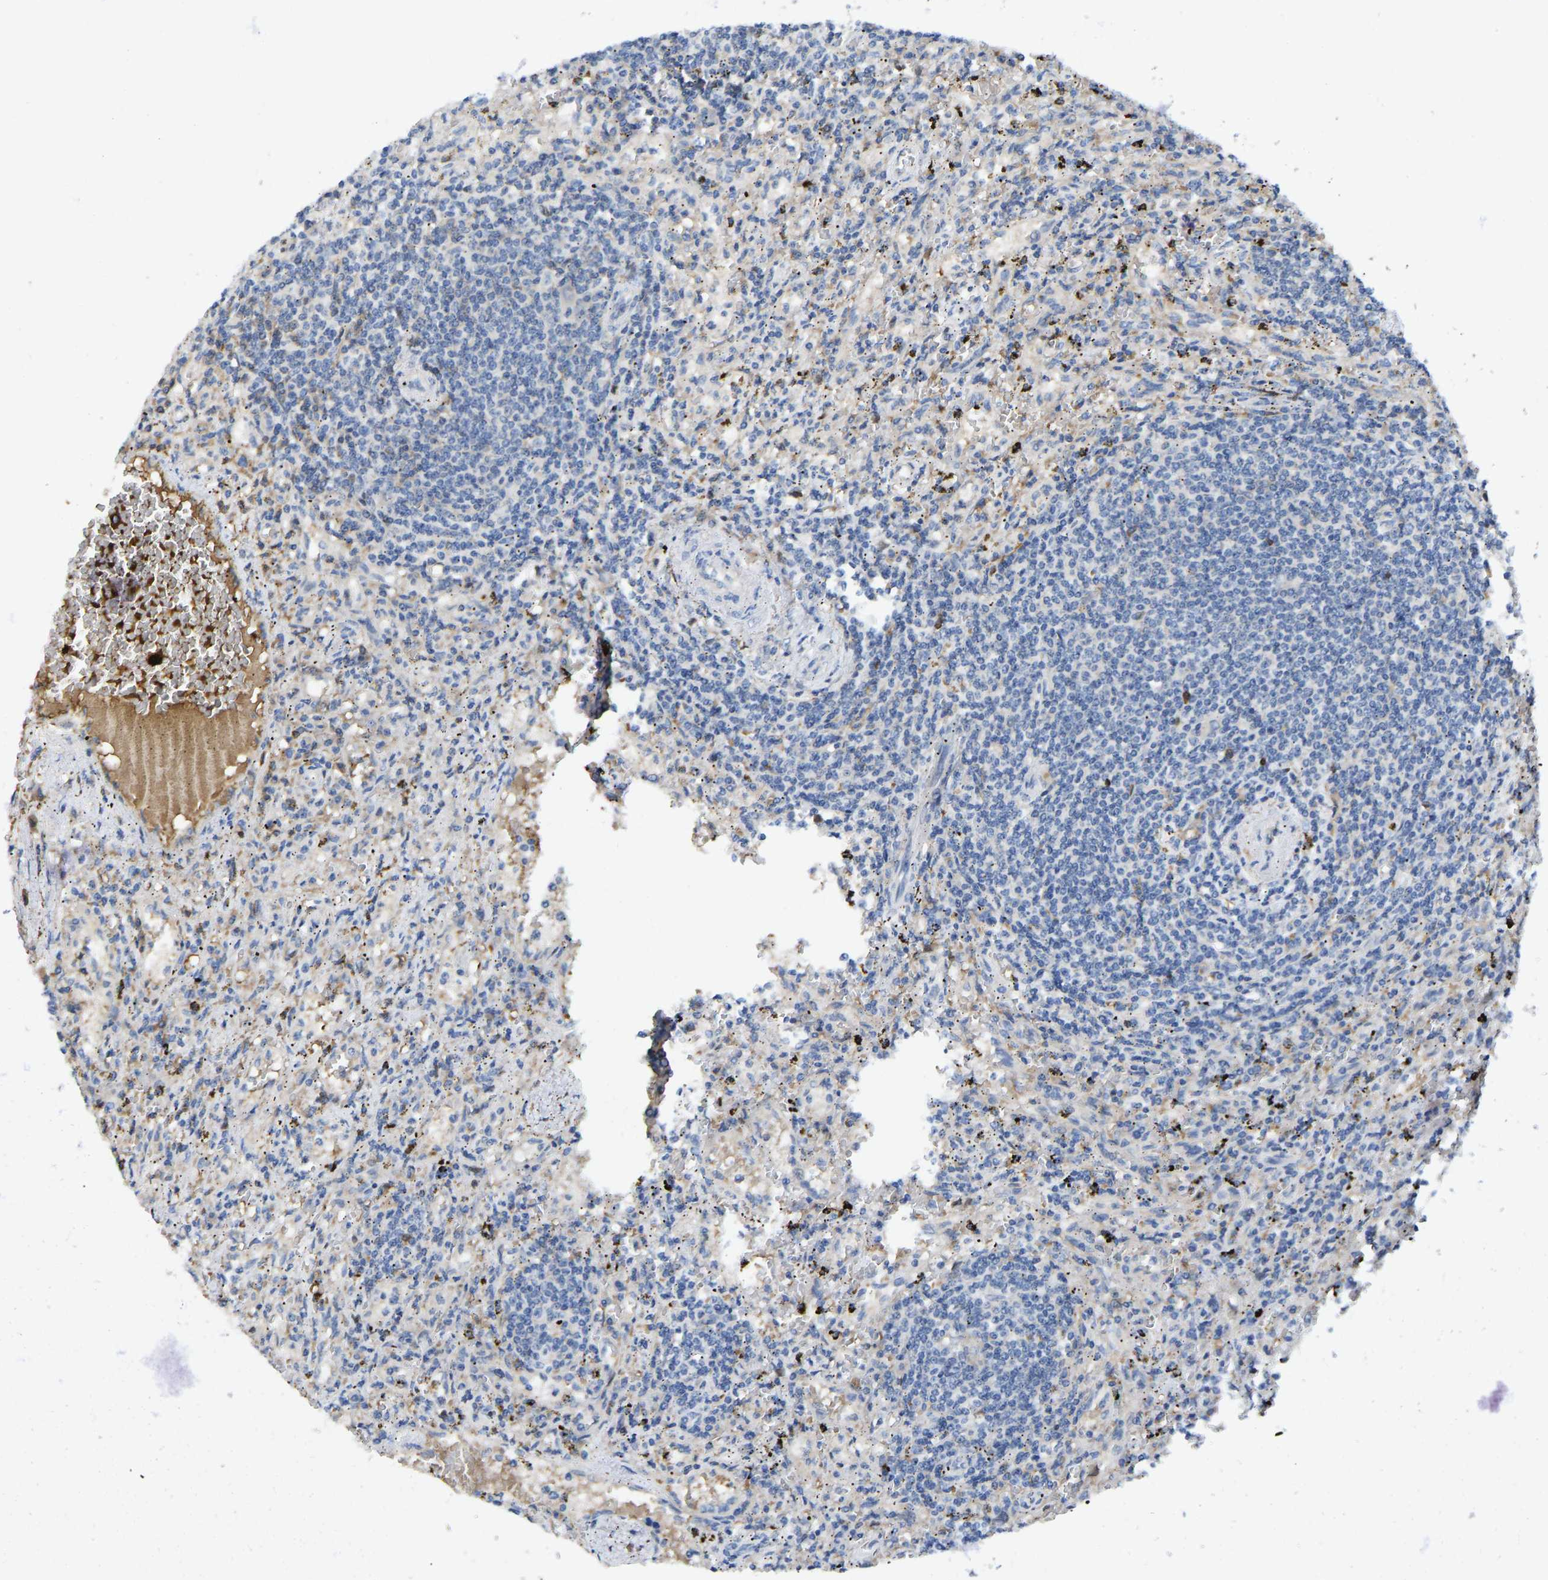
{"staining": {"intensity": "negative", "quantity": "none", "location": "none"}, "tissue": "lymphoma", "cell_type": "Tumor cells", "image_type": "cancer", "snomed": [{"axis": "morphology", "description": "Malignant lymphoma, non-Hodgkin's type, Low grade"}, {"axis": "topography", "description": "Spleen"}], "caption": "IHC micrograph of low-grade malignant lymphoma, non-Hodgkin's type stained for a protein (brown), which reveals no expression in tumor cells.", "gene": "VCPKMT", "patient": {"sex": "male", "age": 76}}